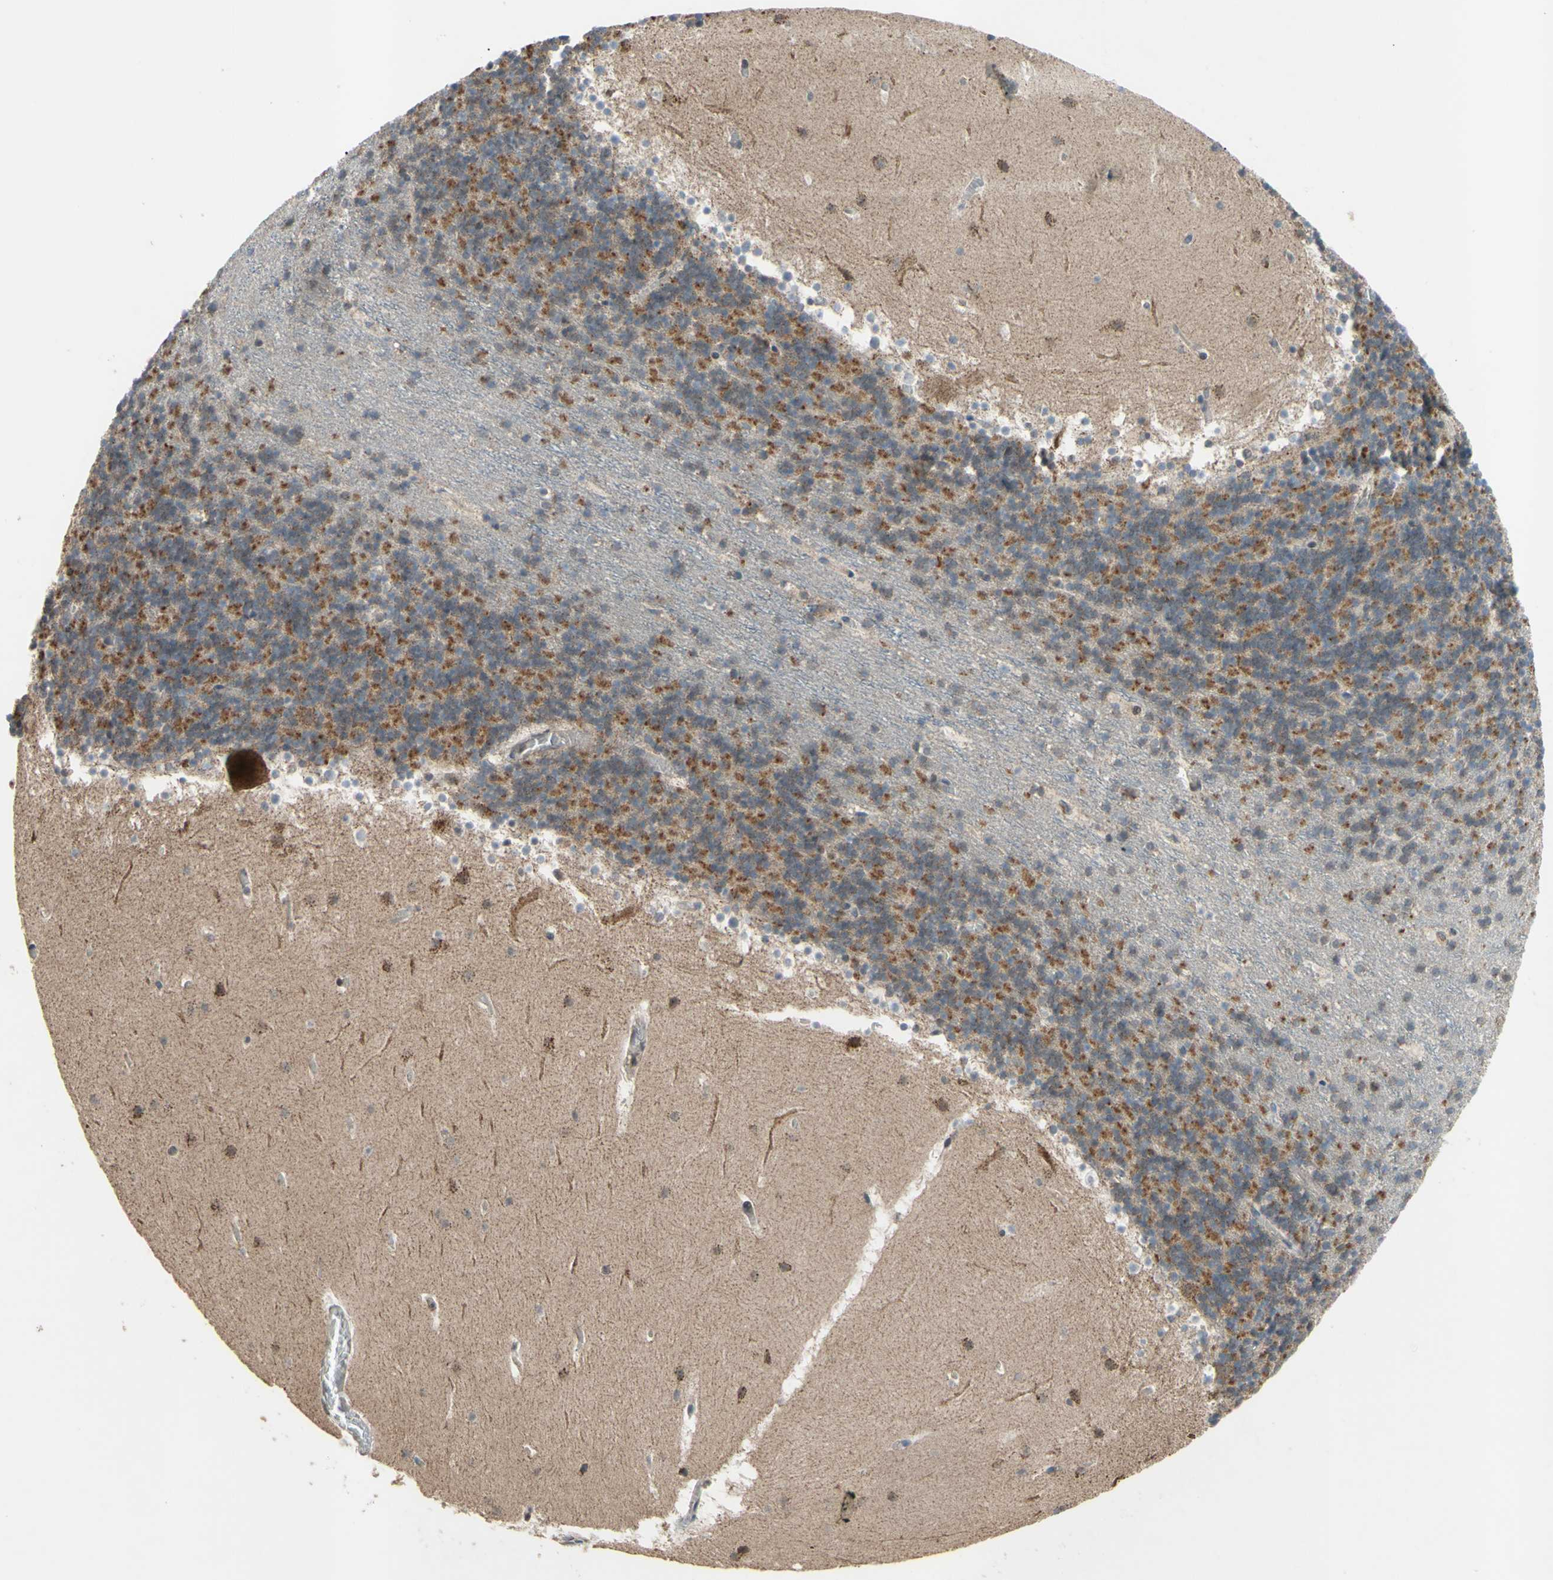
{"staining": {"intensity": "moderate", "quantity": "<25%", "location": "cytoplasmic/membranous"}, "tissue": "cerebellum", "cell_type": "Cells in granular layer", "image_type": "normal", "snomed": [{"axis": "morphology", "description": "Normal tissue, NOS"}, {"axis": "topography", "description": "Cerebellum"}], "caption": "This is a micrograph of immunohistochemistry (IHC) staining of normal cerebellum, which shows moderate staining in the cytoplasmic/membranous of cells in granular layer.", "gene": "CD164", "patient": {"sex": "male", "age": 45}}